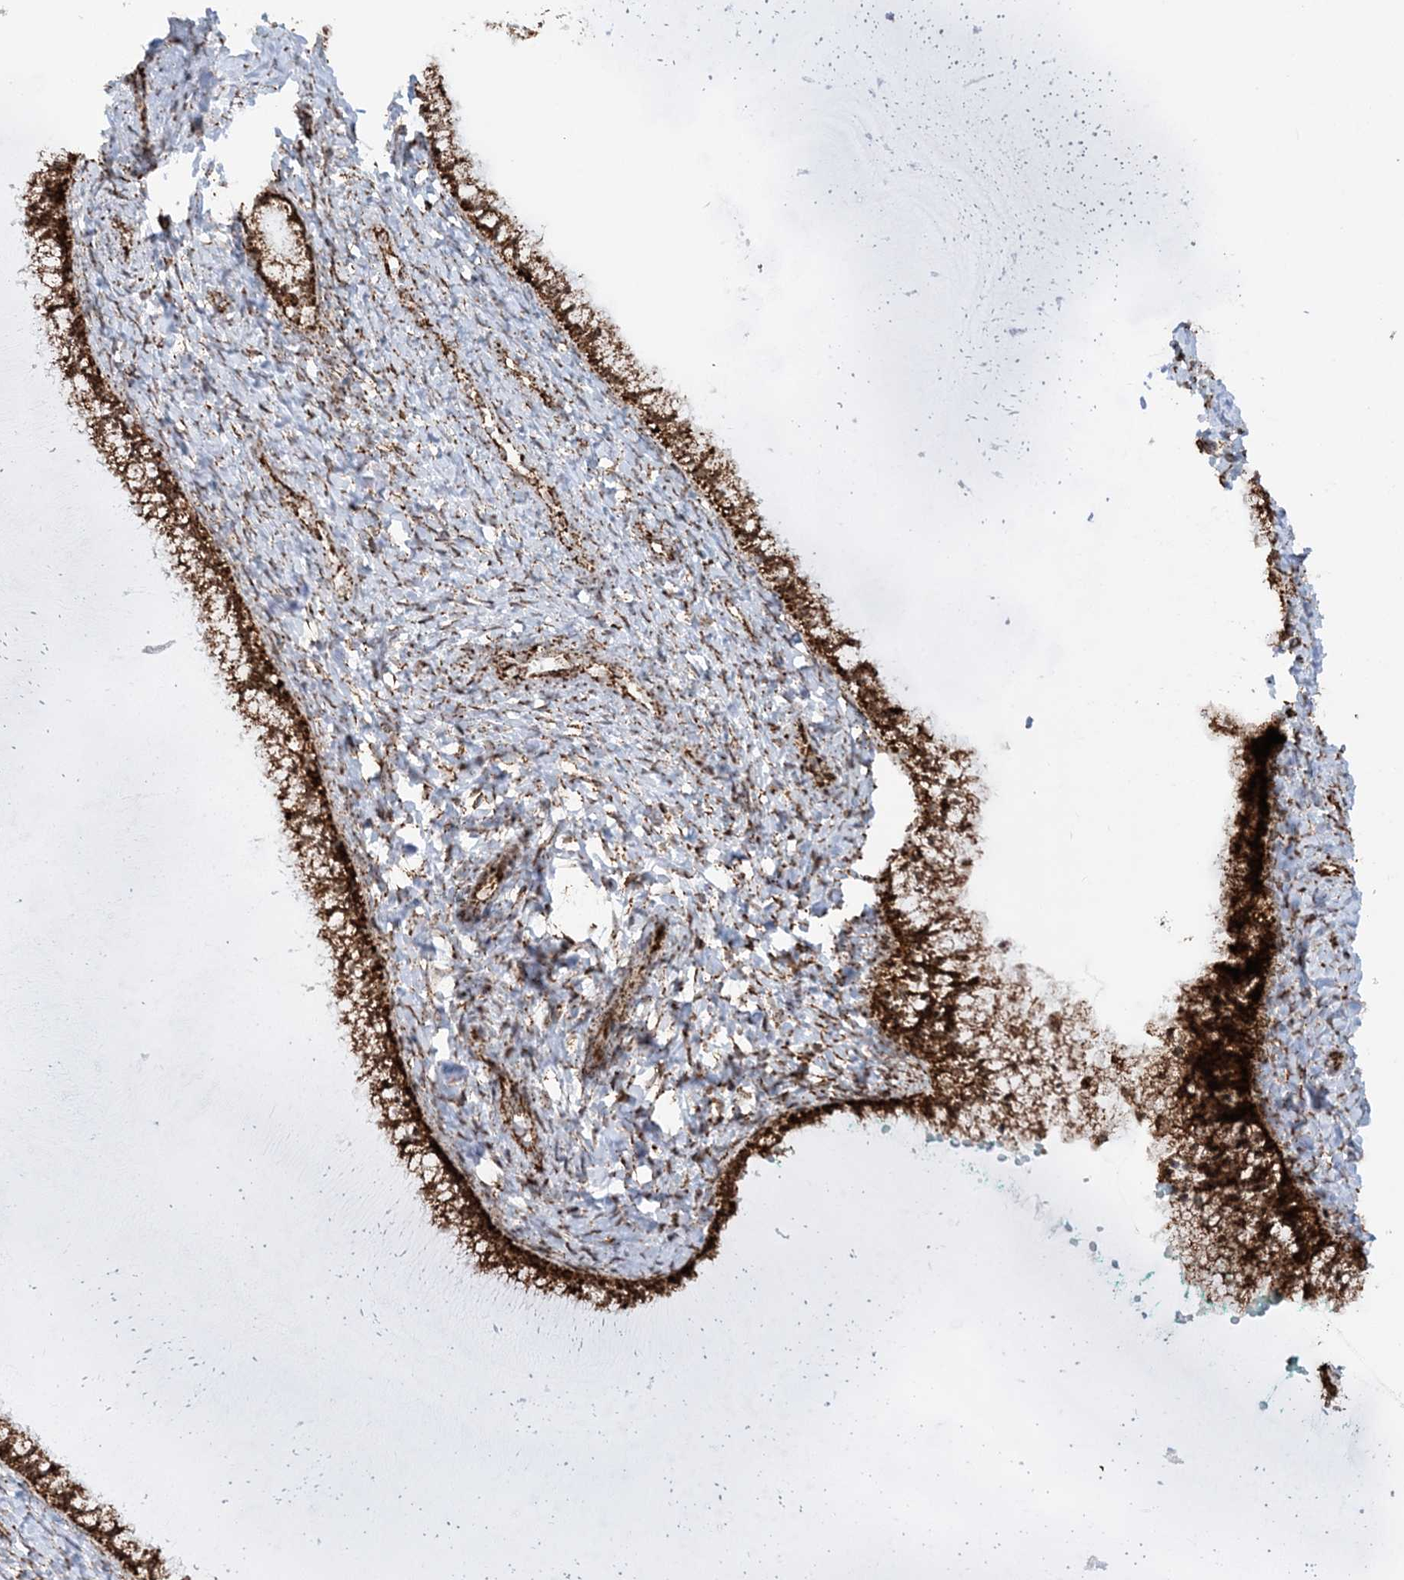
{"staining": {"intensity": "strong", "quantity": ">75%", "location": "cytoplasmic/membranous"}, "tissue": "cervix", "cell_type": "Glandular cells", "image_type": "normal", "snomed": [{"axis": "morphology", "description": "Normal tissue, NOS"}, {"axis": "morphology", "description": "Adenocarcinoma, NOS"}, {"axis": "topography", "description": "Cervix"}], "caption": "Protein staining of benign cervix exhibits strong cytoplasmic/membranous expression in about >75% of glandular cells. (IHC, brightfield microscopy, high magnification).", "gene": "CRY2", "patient": {"sex": "female", "age": 29}}